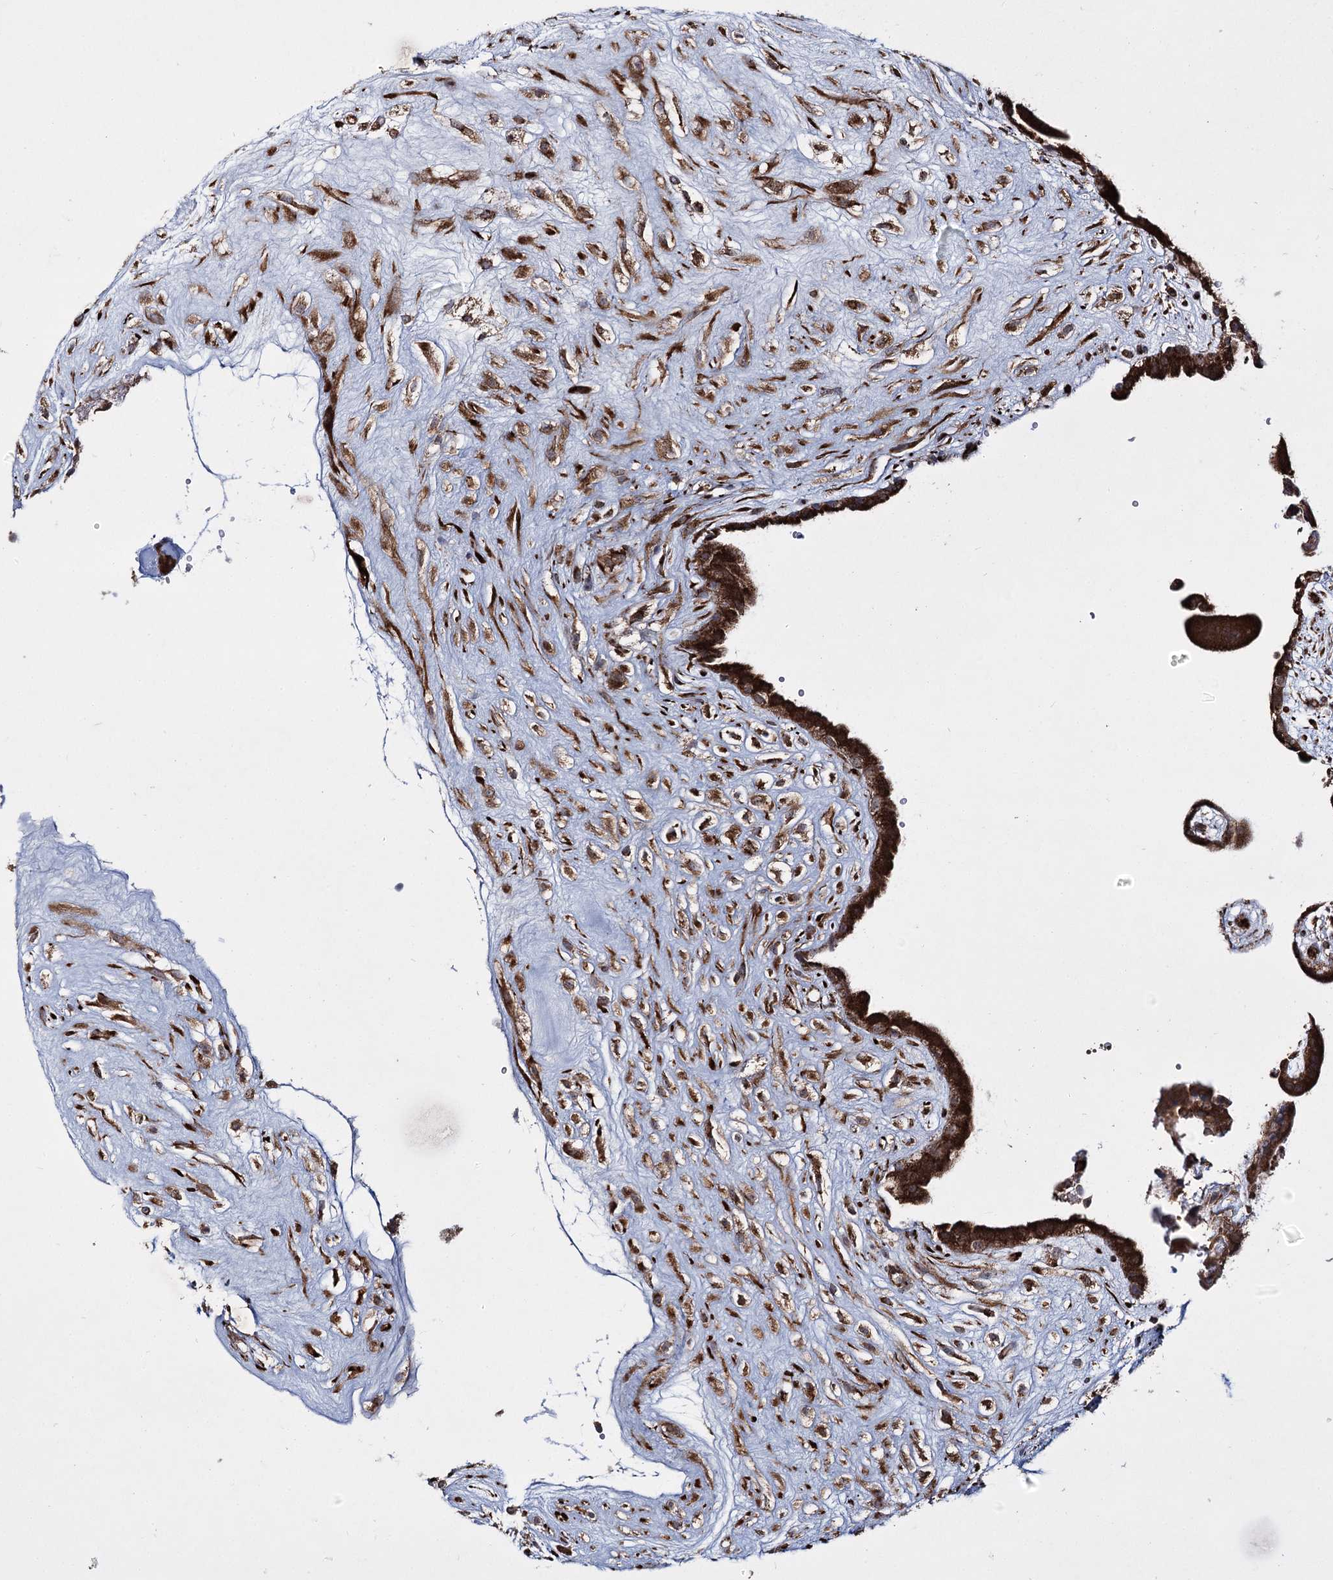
{"staining": {"intensity": "strong", "quantity": ">75%", "location": "cytoplasmic/membranous"}, "tissue": "placenta", "cell_type": "Trophoblastic cells", "image_type": "normal", "snomed": [{"axis": "morphology", "description": "Normal tissue, NOS"}, {"axis": "topography", "description": "Placenta"}], "caption": "A brown stain highlights strong cytoplasmic/membranous staining of a protein in trophoblastic cells of normal placenta.", "gene": "HECTD2", "patient": {"sex": "female", "age": 18}}